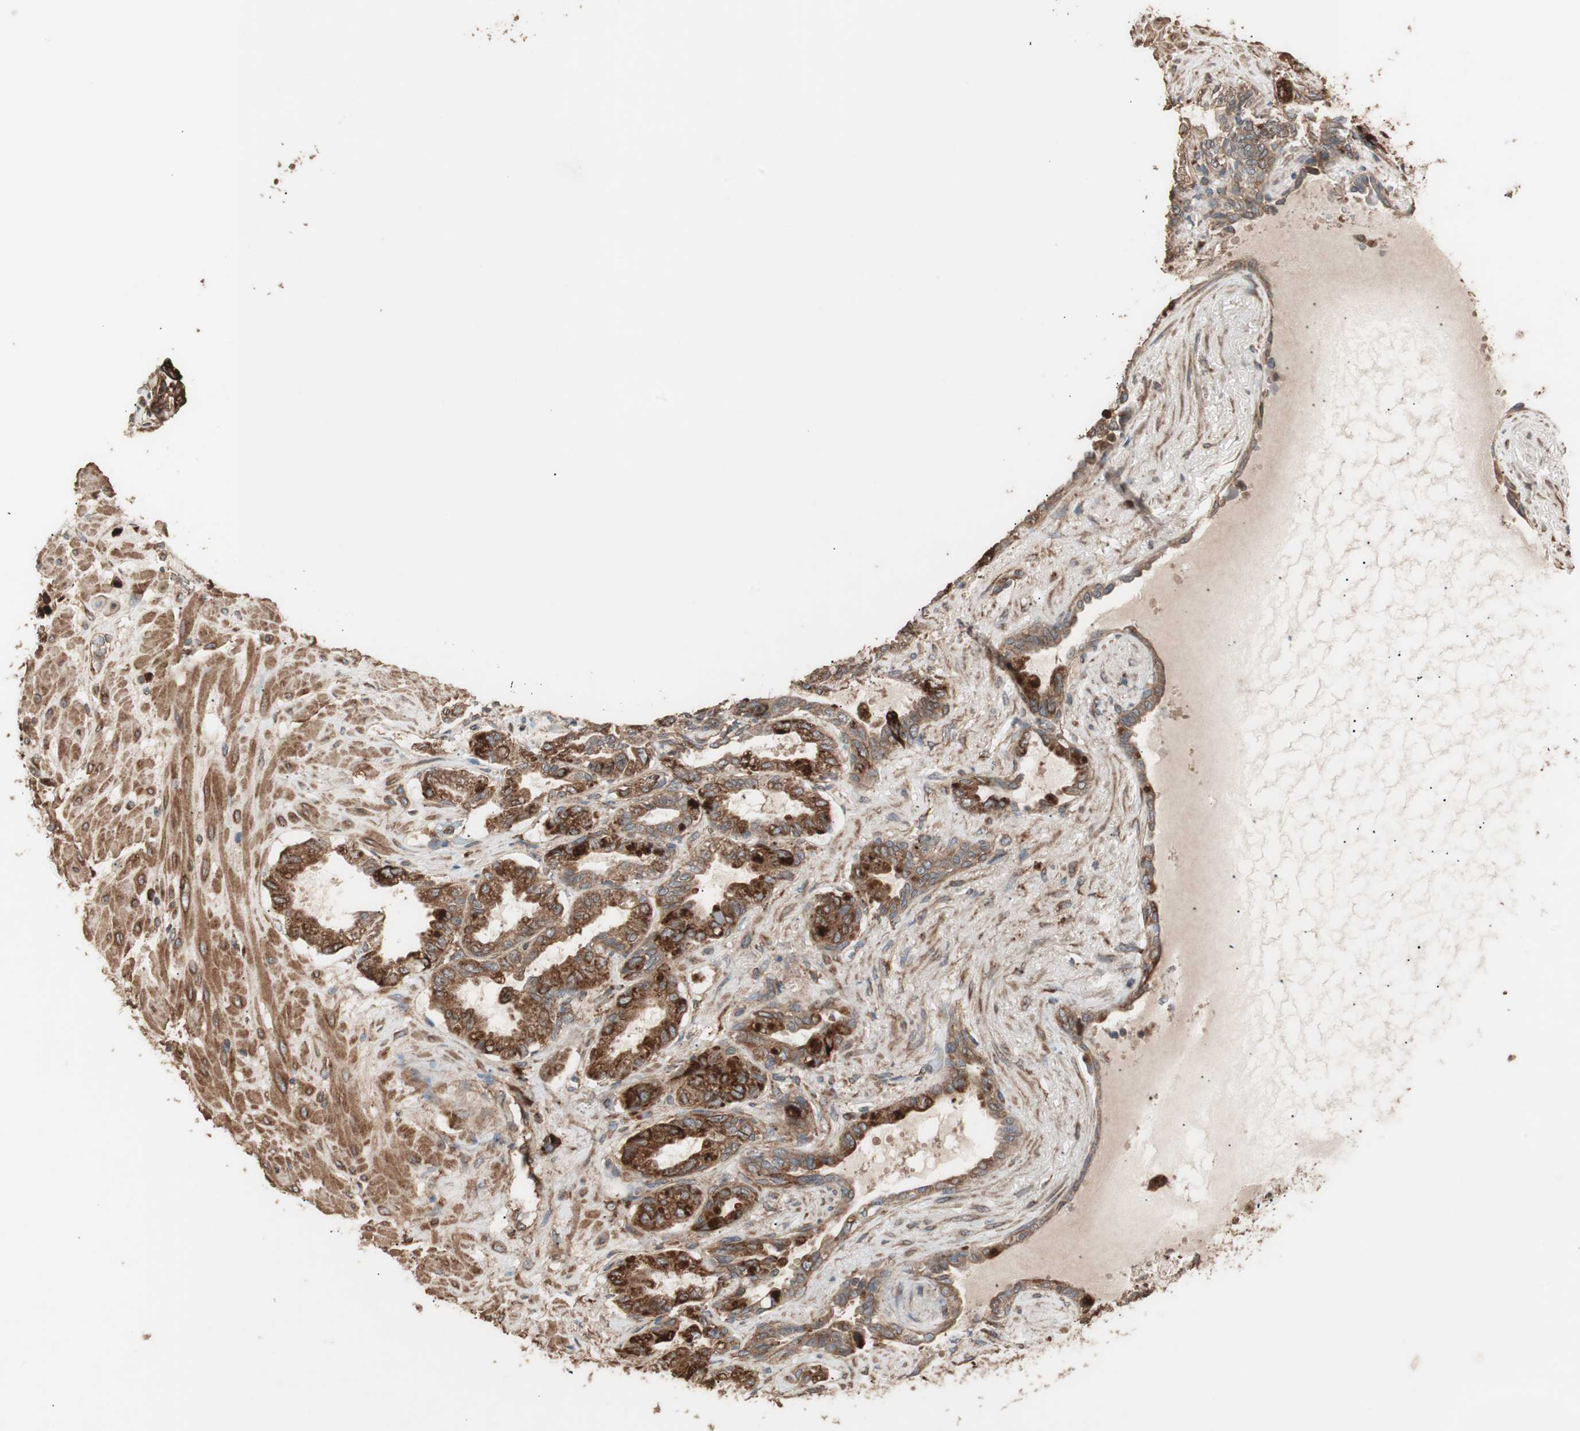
{"staining": {"intensity": "strong", "quantity": ">75%", "location": "cytoplasmic/membranous"}, "tissue": "seminal vesicle", "cell_type": "Glandular cells", "image_type": "normal", "snomed": [{"axis": "morphology", "description": "Normal tissue, NOS"}, {"axis": "topography", "description": "Seminal veicle"}], "caption": "Immunohistochemistry (IHC) (DAB) staining of unremarkable human seminal vesicle exhibits strong cytoplasmic/membranous protein positivity in about >75% of glandular cells.", "gene": "LZTS1", "patient": {"sex": "male", "age": 61}}